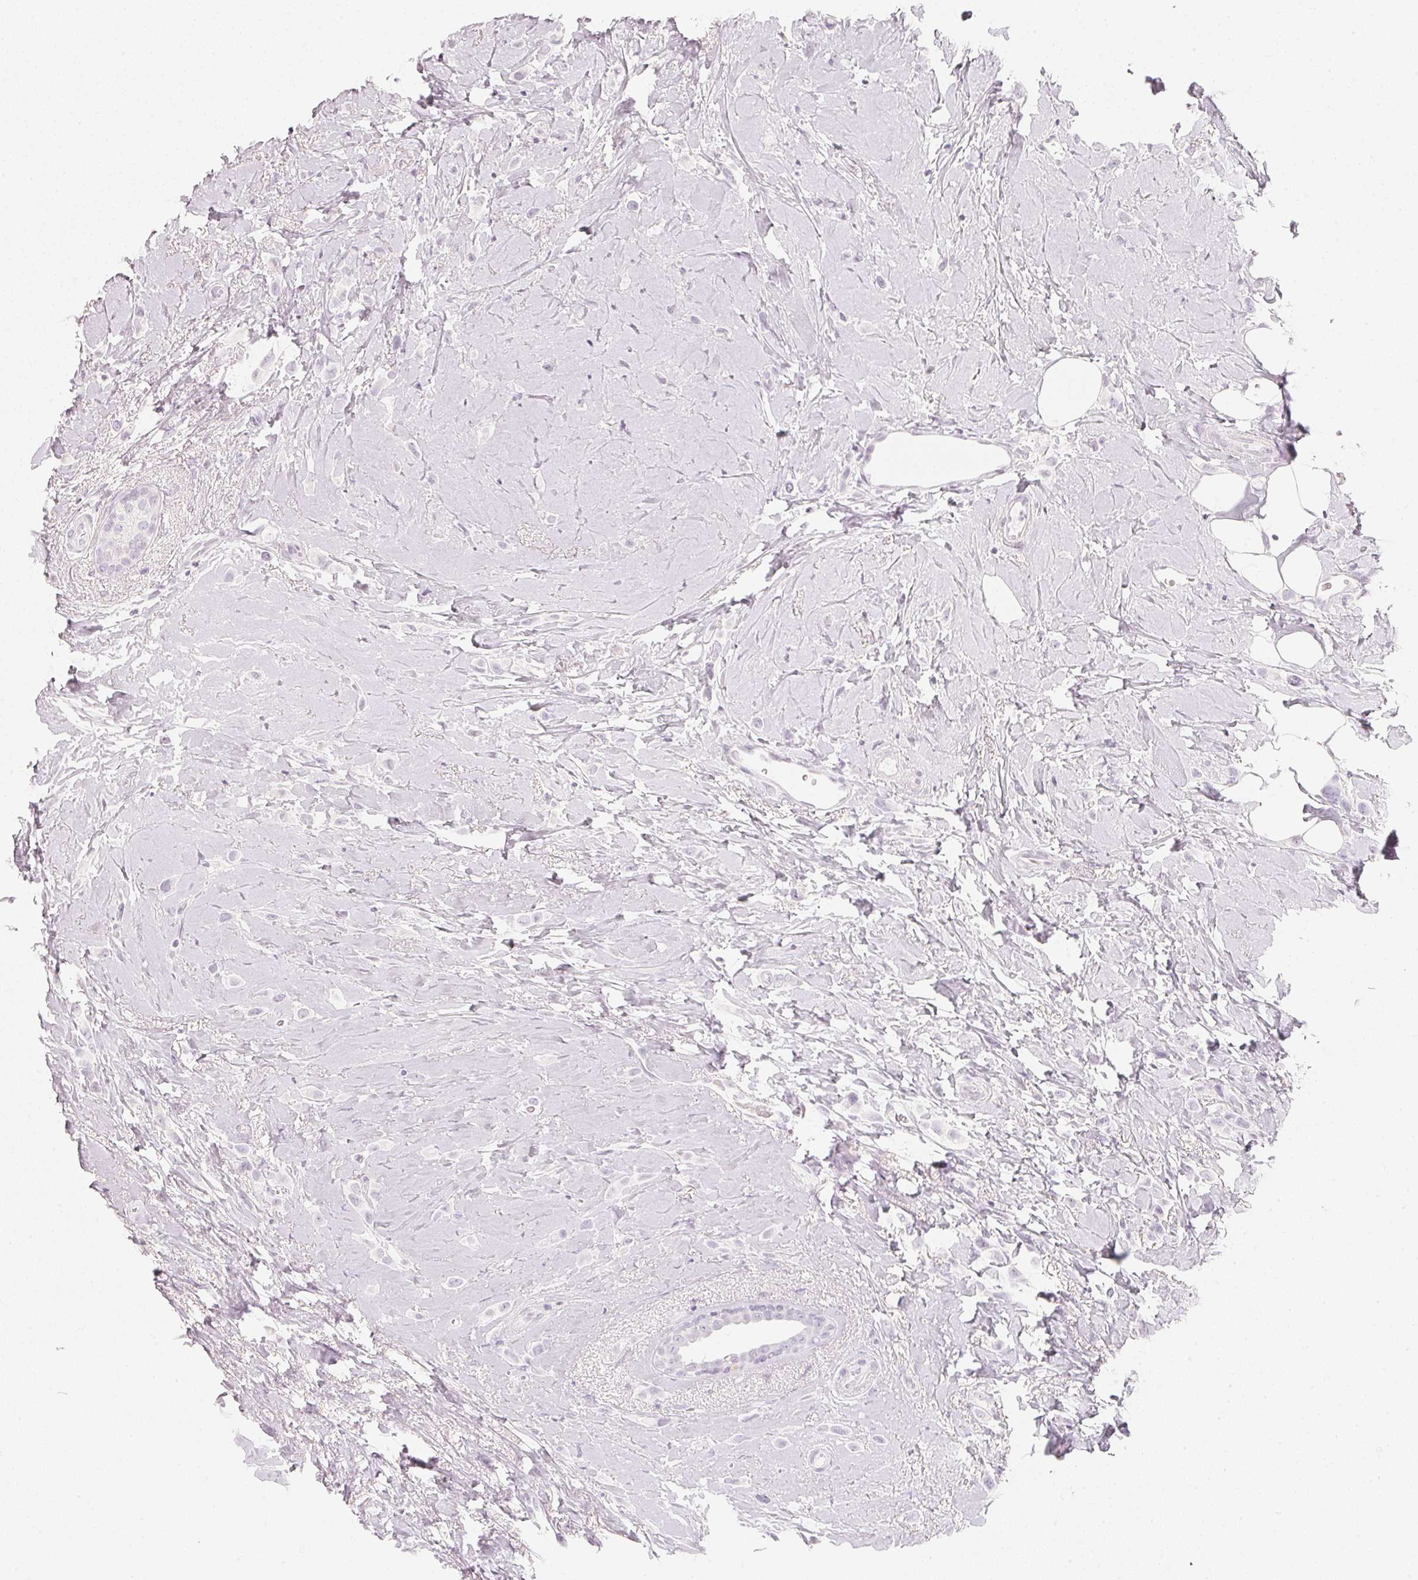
{"staining": {"intensity": "negative", "quantity": "none", "location": "none"}, "tissue": "breast cancer", "cell_type": "Tumor cells", "image_type": "cancer", "snomed": [{"axis": "morphology", "description": "Lobular carcinoma"}, {"axis": "topography", "description": "Breast"}], "caption": "High power microscopy image of an IHC micrograph of breast cancer (lobular carcinoma), revealing no significant staining in tumor cells. (Brightfield microscopy of DAB (3,3'-diaminobenzidine) IHC at high magnification).", "gene": "SLC22A8", "patient": {"sex": "female", "age": 66}}